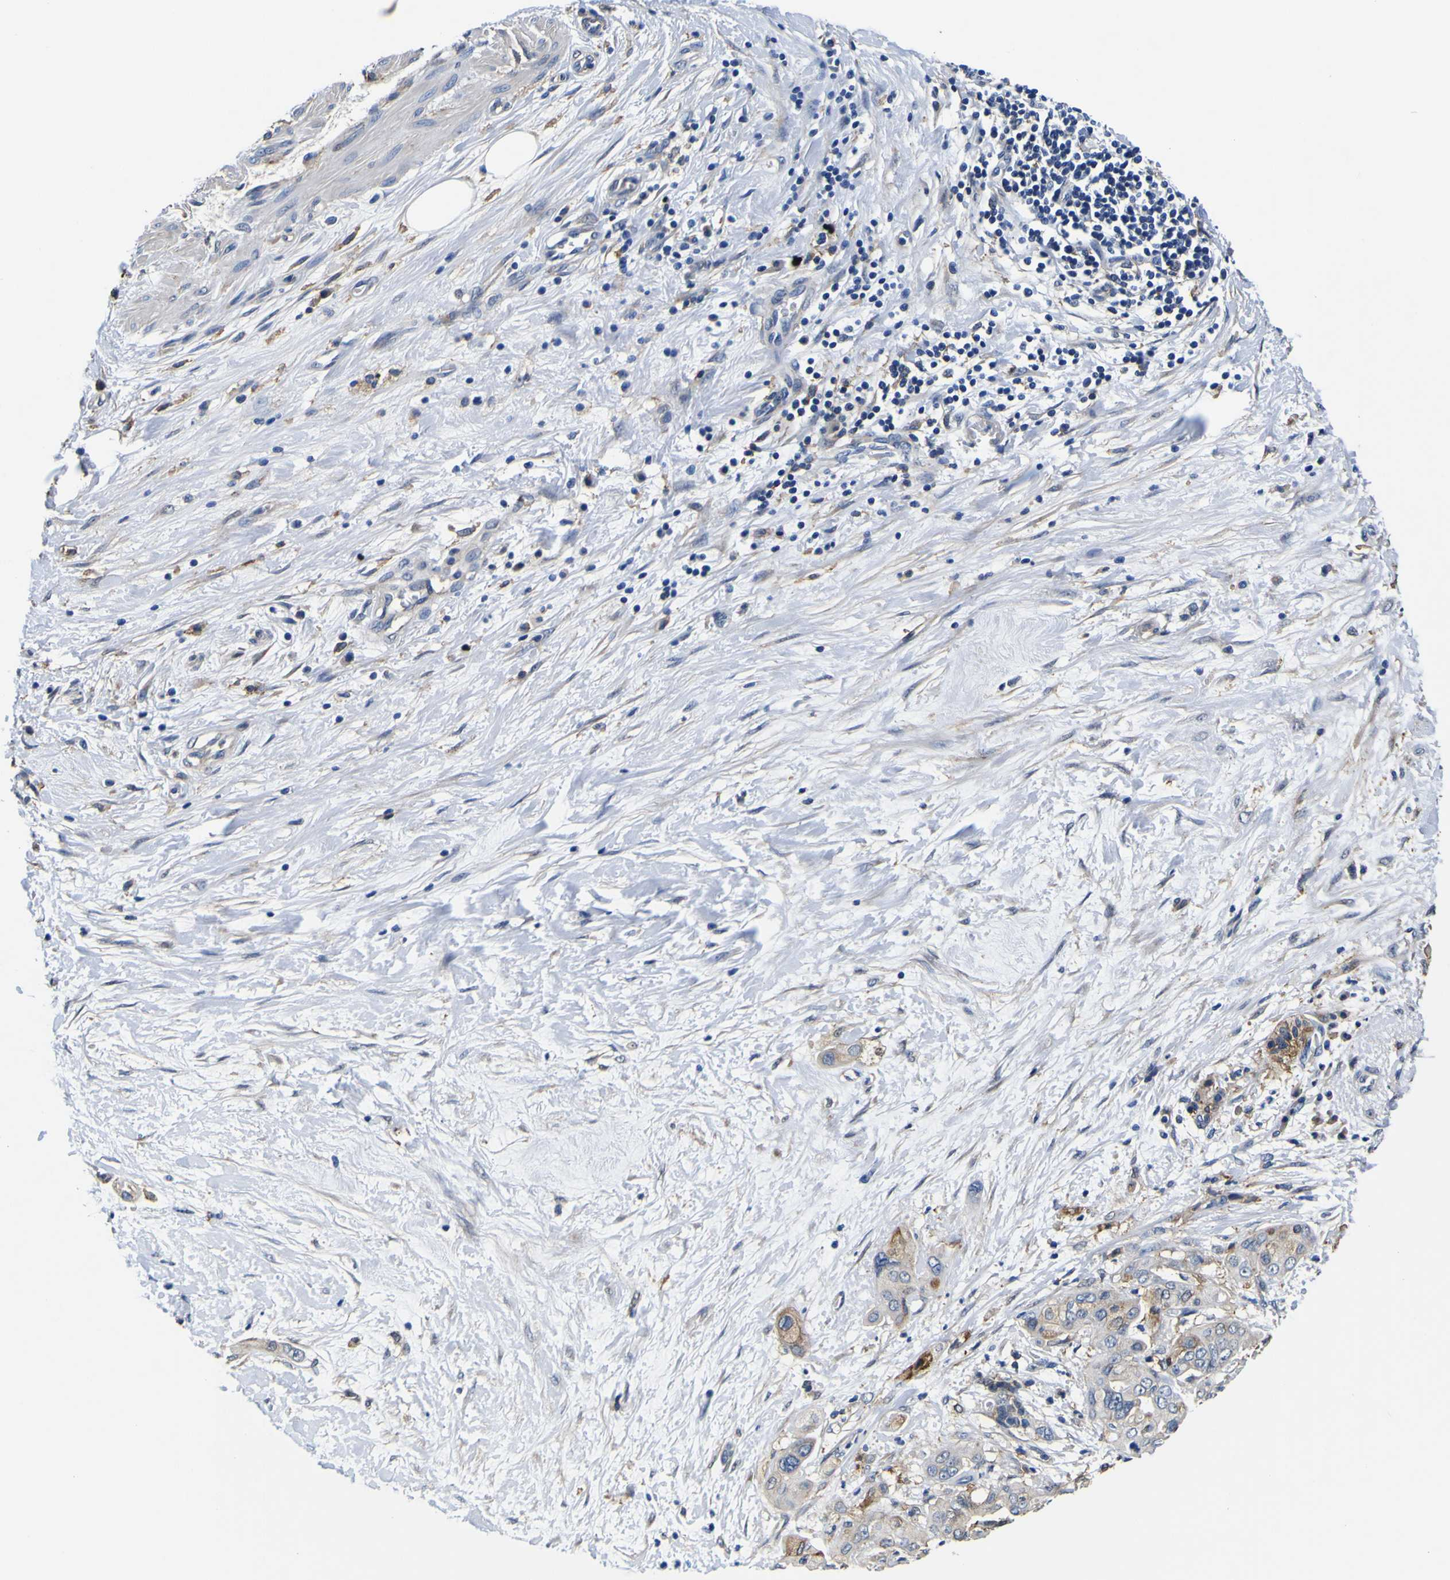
{"staining": {"intensity": "moderate", "quantity": "25%-75%", "location": "cytoplasmic/membranous"}, "tissue": "pancreatic cancer", "cell_type": "Tumor cells", "image_type": "cancer", "snomed": [{"axis": "morphology", "description": "Adenocarcinoma, NOS"}, {"axis": "topography", "description": "Pancreas"}], "caption": "Protein expression analysis of pancreatic cancer (adenocarcinoma) exhibits moderate cytoplasmic/membranous positivity in approximately 25%-75% of tumor cells.", "gene": "PXDN", "patient": {"sex": "female", "age": 75}}